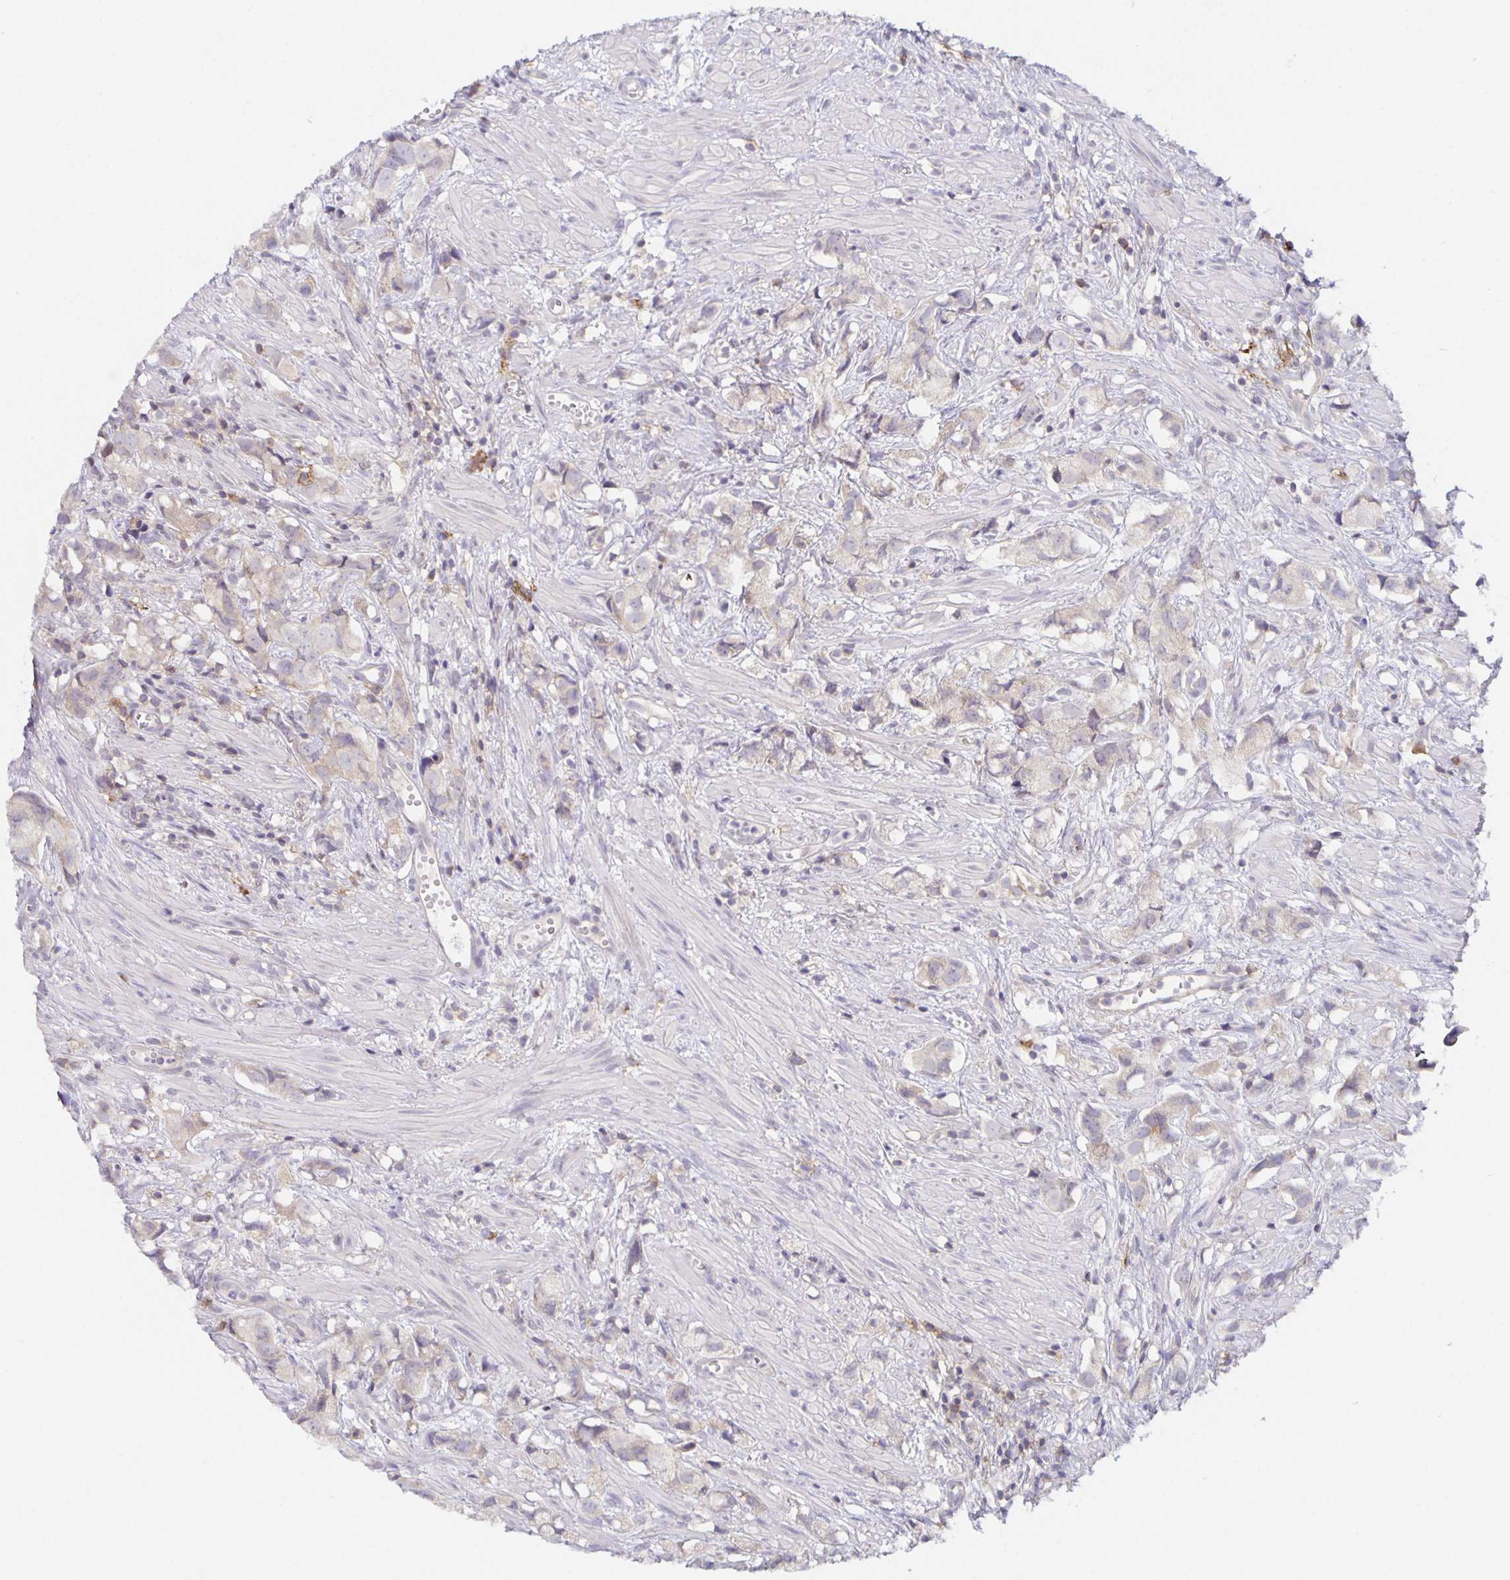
{"staining": {"intensity": "negative", "quantity": "none", "location": "none"}, "tissue": "prostate cancer", "cell_type": "Tumor cells", "image_type": "cancer", "snomed": [{"axis": "morphology", "description": "Adenocarcinoma, High grade"}, {"axis": "topography", "description": "Prostate"}], "caption": "A photomicrograph of human adenocarcinoma (high-grade) (prostate) is negative for staining in tumor cells.", "gene": "BAD", "patient": {"sex": "male", "age": 58}}